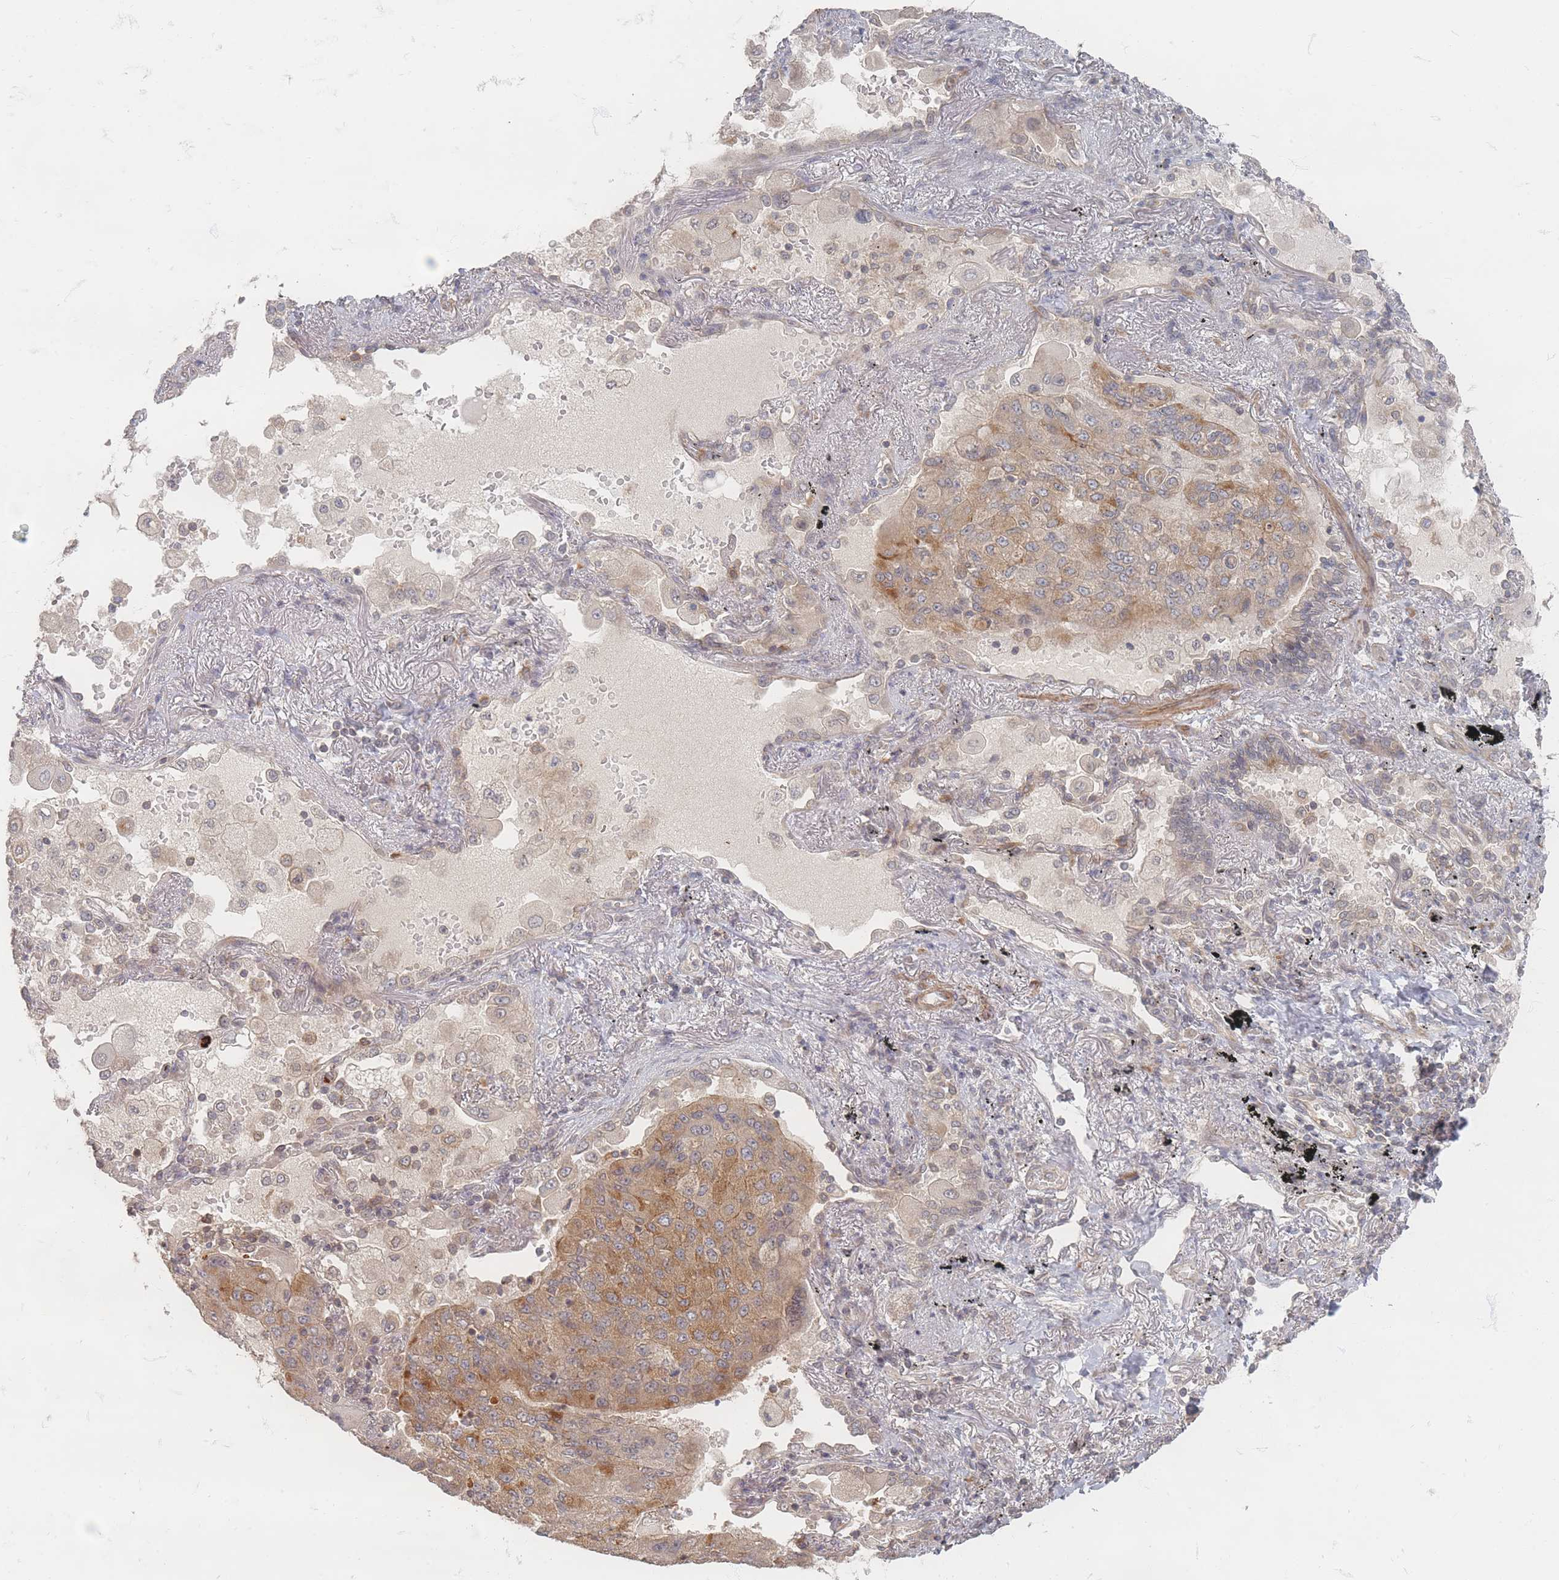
{"staining": {"intensity": "moderate", "quantity": ">75%", "location": "cytoplasmic/membranous"}, "tissue": "lung cancer", "cell_type": "Tumor cells", "image_type": "cancer", "snomed": [{"axis": "morphology", "description": "Squamous cell carcinoma, NOS"}, {"axis": "topography", "description": "Lung"}], "caption": "The photomicrograph shows a brown stain indicating the presence of a protein in the cytoplasmic/membranous of tumor cells in squamous cell carcinoma (lung).", "gene": "GLE1", "patient": {"sex": "male", "age": 74}}